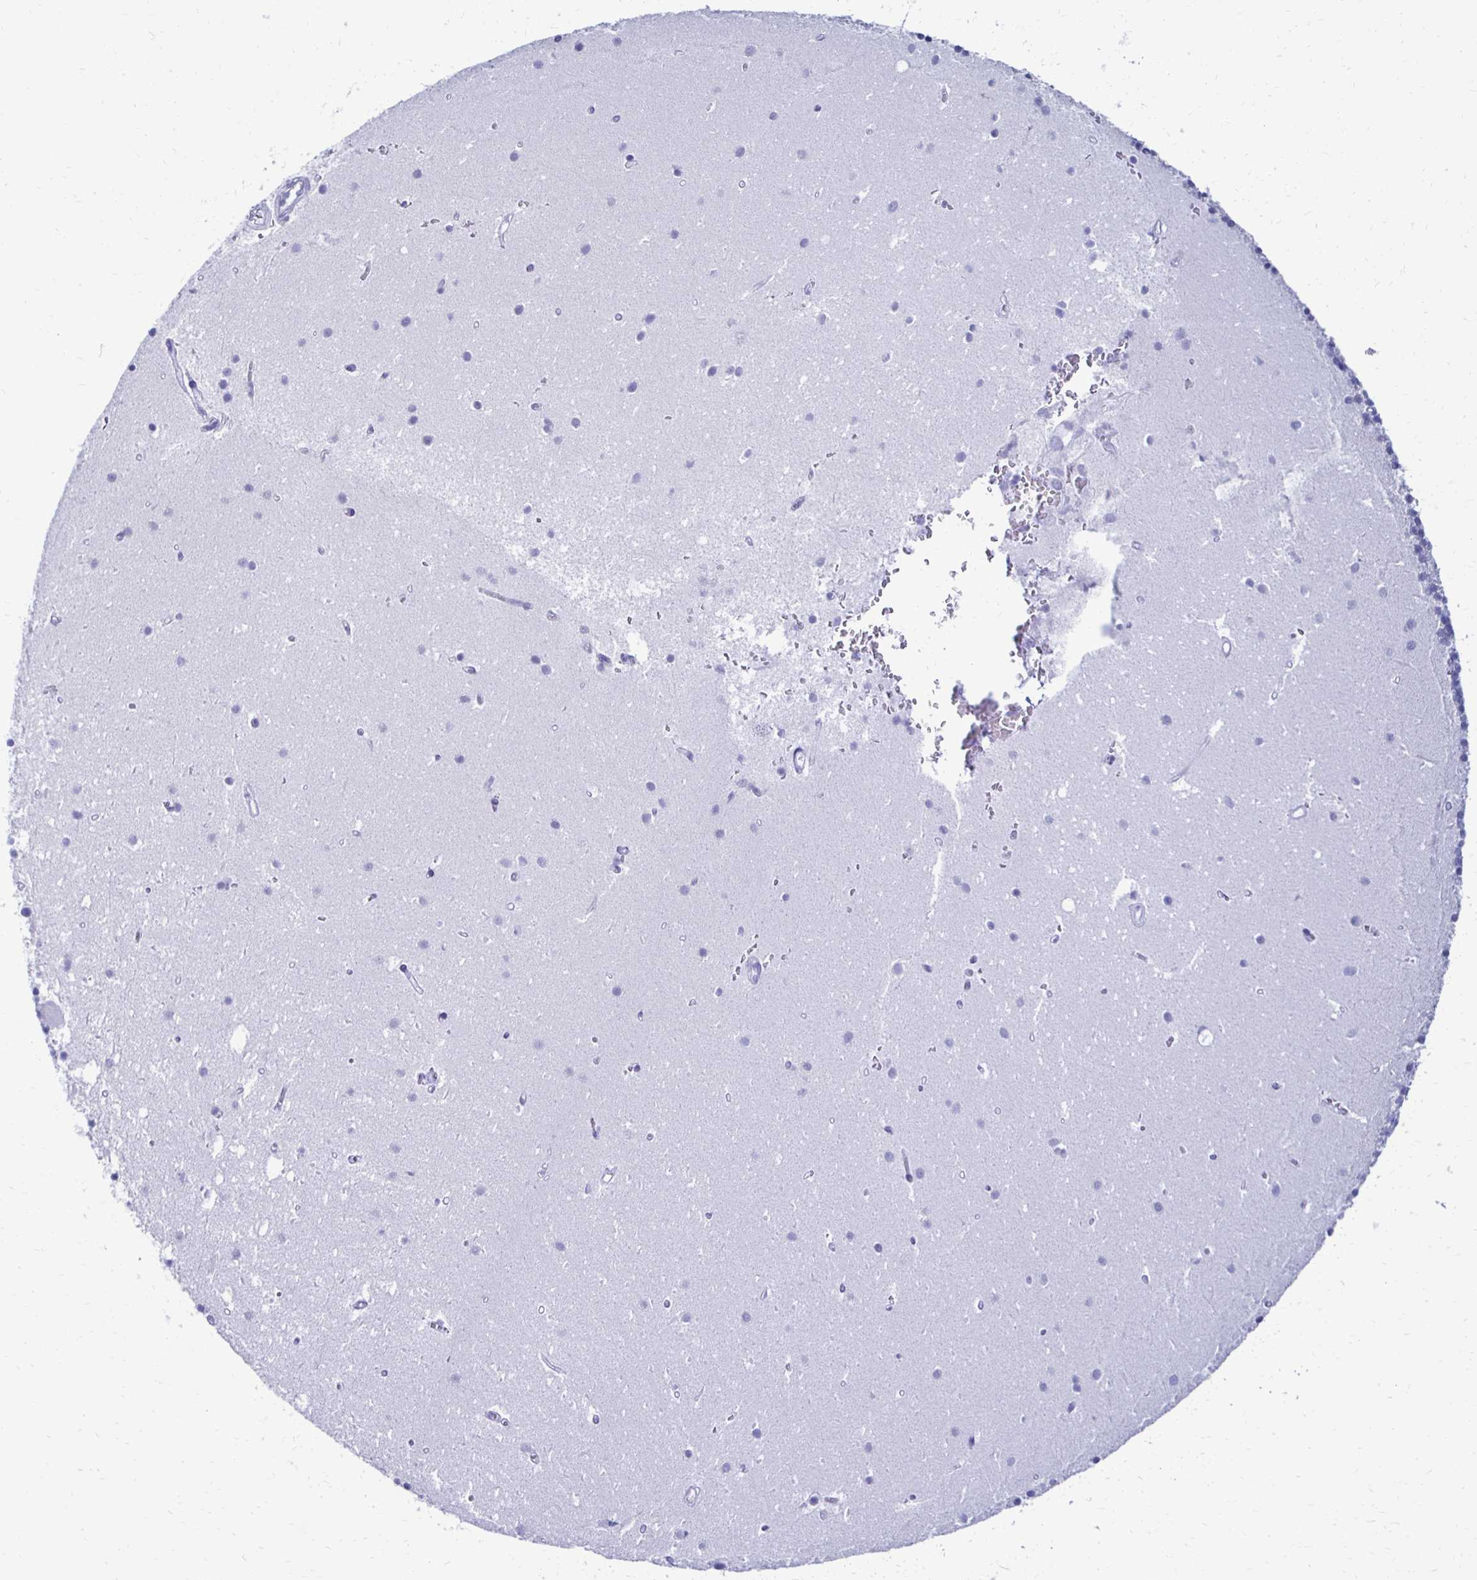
{"staining": {"intensity": "negative", "quantity": "none", "location": "none"}, "tissue": "cerebellum", "cell_type": "Cells in granular layer", "image_type": "normal", "snomed": [{"axis": "morphology", "description": "Normal tissue, NOS"}, {"axis": "topography", "description": "Cerebellum"}], "caption": "Immunohistochemistry (IHC) image of benign cerebellum stained for a protein (brown), which exhibits no expression in cells in granular layer.", "gene": "CST5", "patient": {"sex": "male", "age": 54}}